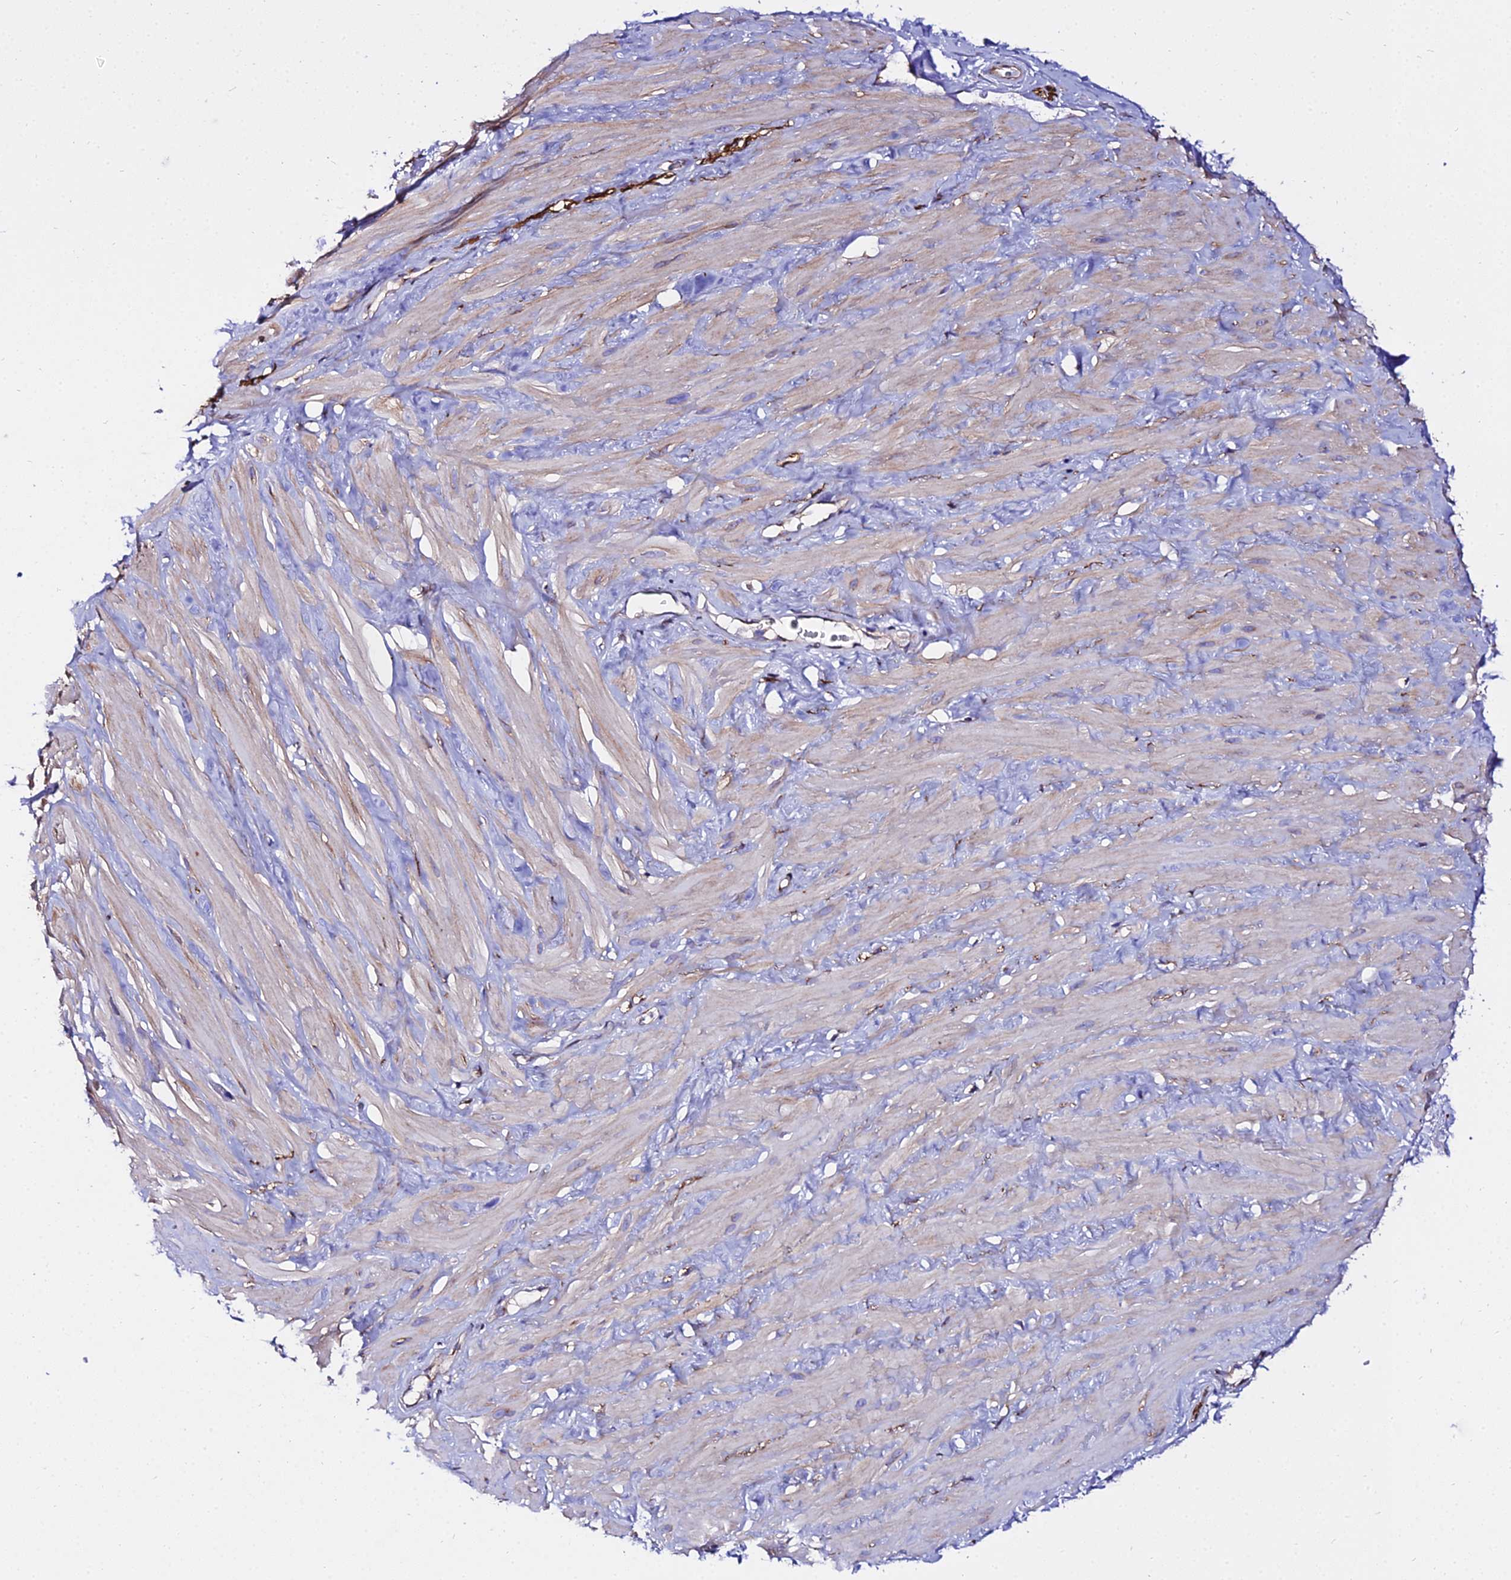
{"staining": {"intensity": "negative", "quantity": "none", "location": "none"}, "tissue": "adipose tissue", "cell_type": "Adipocytes", "image_type": "normal", "snomed": [{"axis": "morphology", "description": "Normal tissue, NOS"}, {"axis": "topography", "description": "Soft tissue"}, {"axis": "topography", "description": "Adipose tissue"}, {"axis": "topography", "description": "Vascular tissue"}, {"axis": "topography", "description": "Peripheral nerve tissue"}], "caption": "Protein analysis of unremarkable adipose tissue demonstrates no significant expression in adipocytes. The staining is performed using DAB (3,3'-diaminobenzidine) brown chromogen with nuclei counter-stained in using hematoxylin.", "gene": "TUBA1A", "patient": {"sex": "male", "age": 46}}